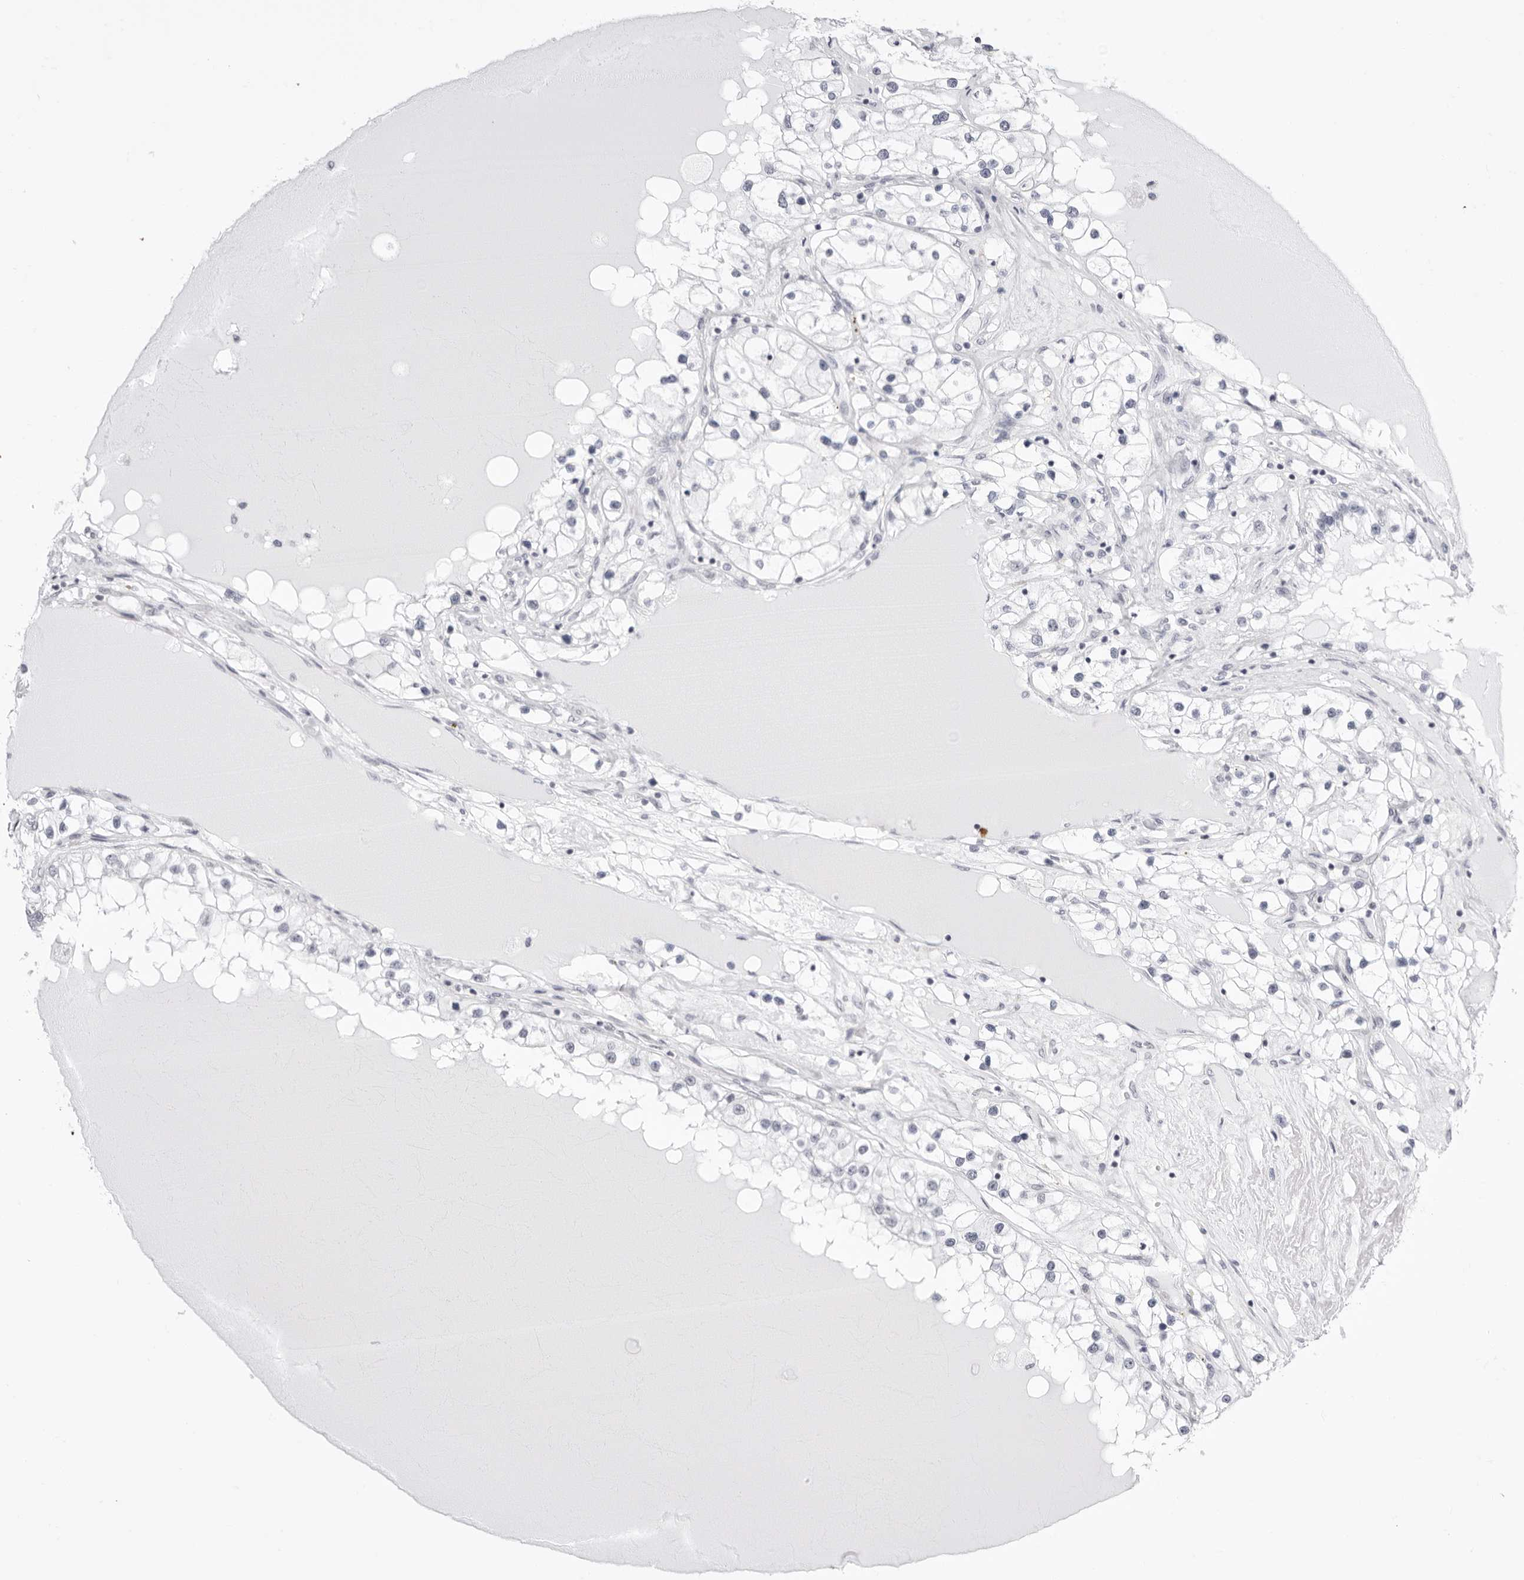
{"staining": {"intensity": "negative", "quantity": "none", "location": "none"}, "tissue": "renal cancer", "cell_type": "Tumor cells", "image_type": "cancer", "snomed": [{"axis": "morphology", "description": "Adenocarcinoma, NOS"}, {"axis": "topography", "description": "Kidney"}], "caption": "There is no significant positivity in tumor cells of renal adenocarcinoma.", "gene": "PPP2R5C", "patient": {"sex": "male", "age": 68}}